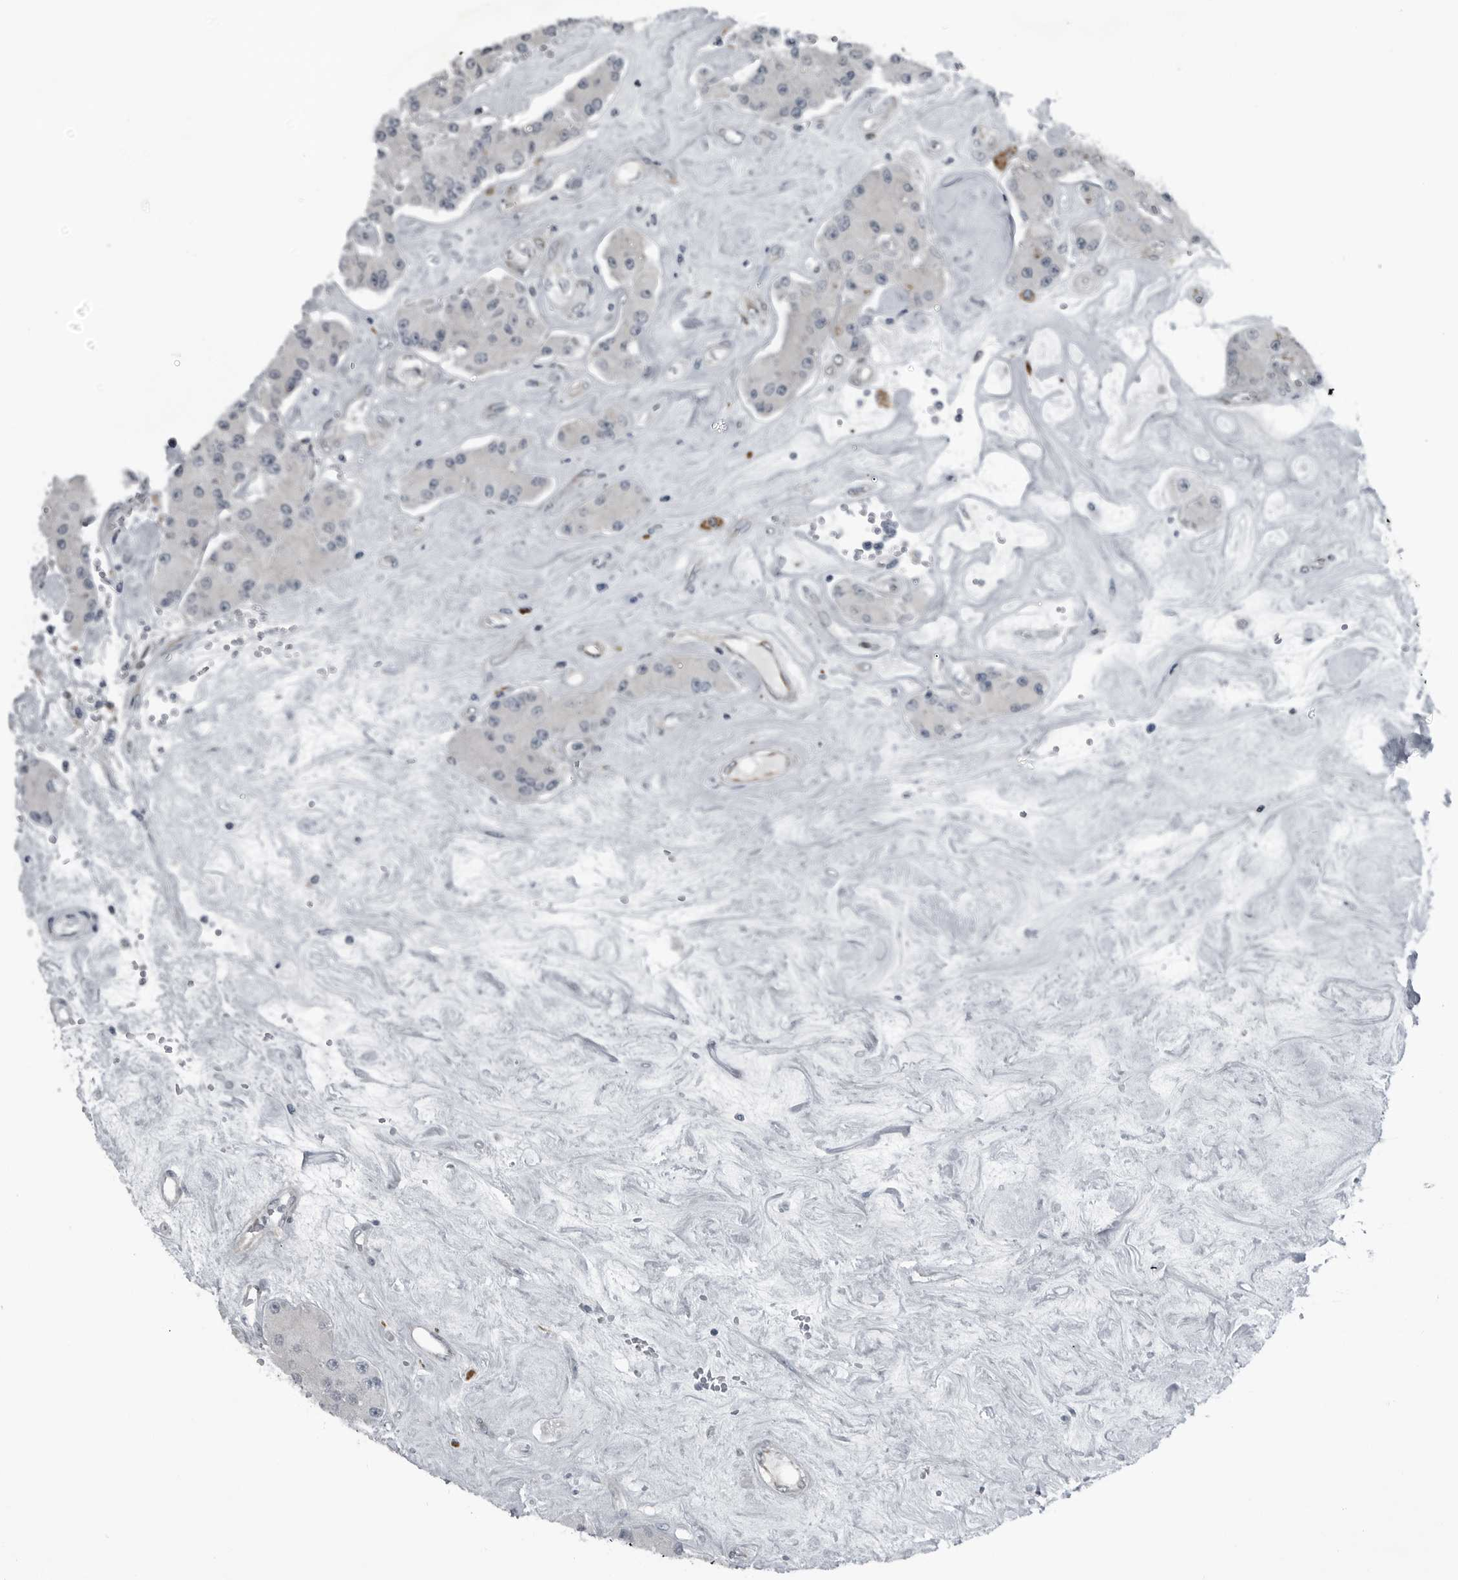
{"staining": {"intensity": "negative", "quantity": "none", "location": "none"}, "tissue": "carcinoid", "cell_type": "Tumor cells", "image_type": "cancer", "snomed": [{"axis": "morphology", "description": "Carcinoid, malignant, NOS"}, {"axis": "topography", "description": "Pancreas"}], "caption": "A high-resolution image shows immunohistochemistry staining of carcinoid, which reveals no significant positivity in tumor cells.", "gene": "GAK", "patient": {"sex": "male", "age": 41}}